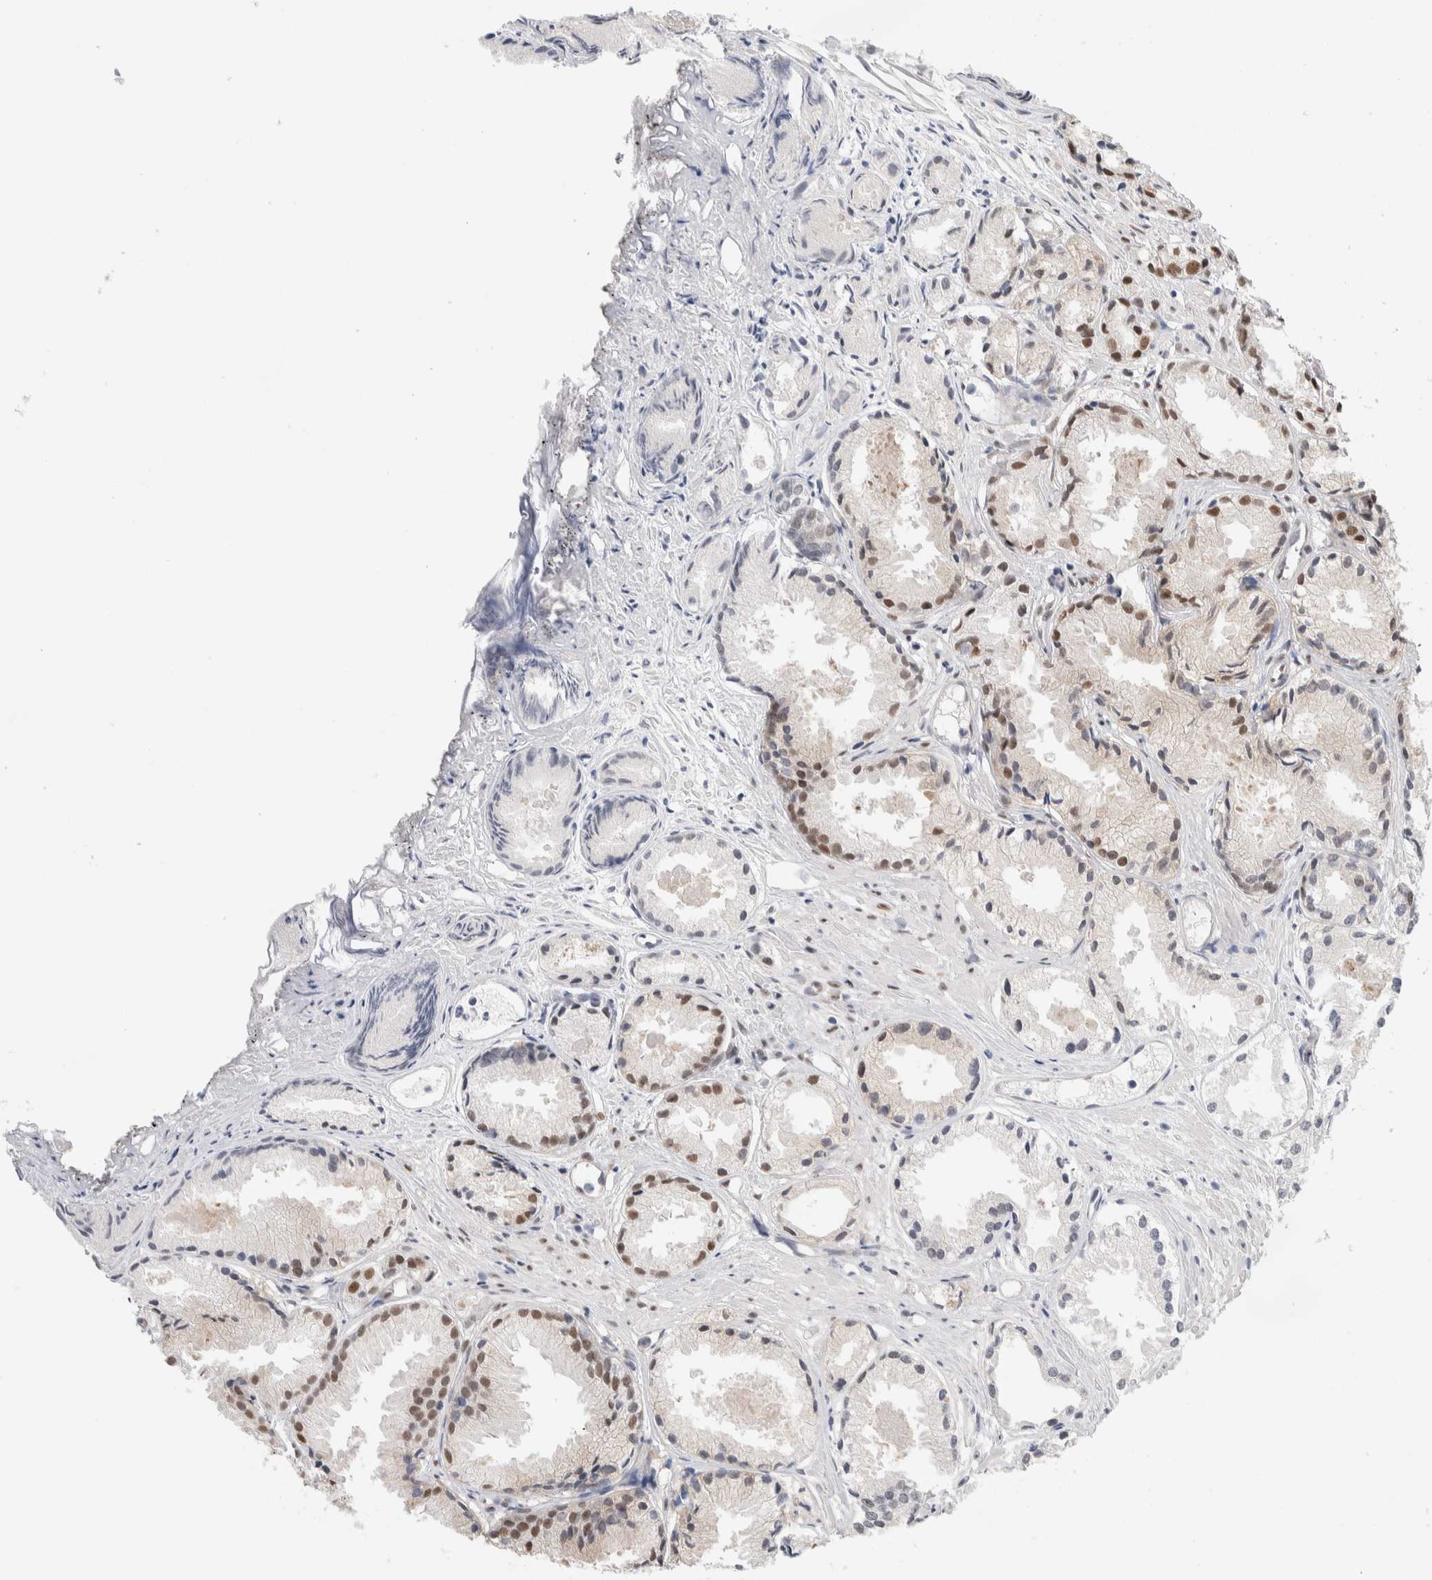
{"staining": {"intensity": "moderate", "quantity": ">75%", "location": "nuclear"}, "tissue": "prostate cancer", "cell_type": "Tumor cells", "image_type": "cancer", "snomed": [{"axis": "morphology", "description": "Adenocarcinoma, Low grade"}, {"axis": "topography", "description": "Prostate"}], "caption": "Protein expression analysis of low-grade adenocarcinoma (prostate) displays moderate nuclear positivity in about >75% of tumor cells.", "gene": "PRMT1", "patient": {"sex": "male", "age": 72}}